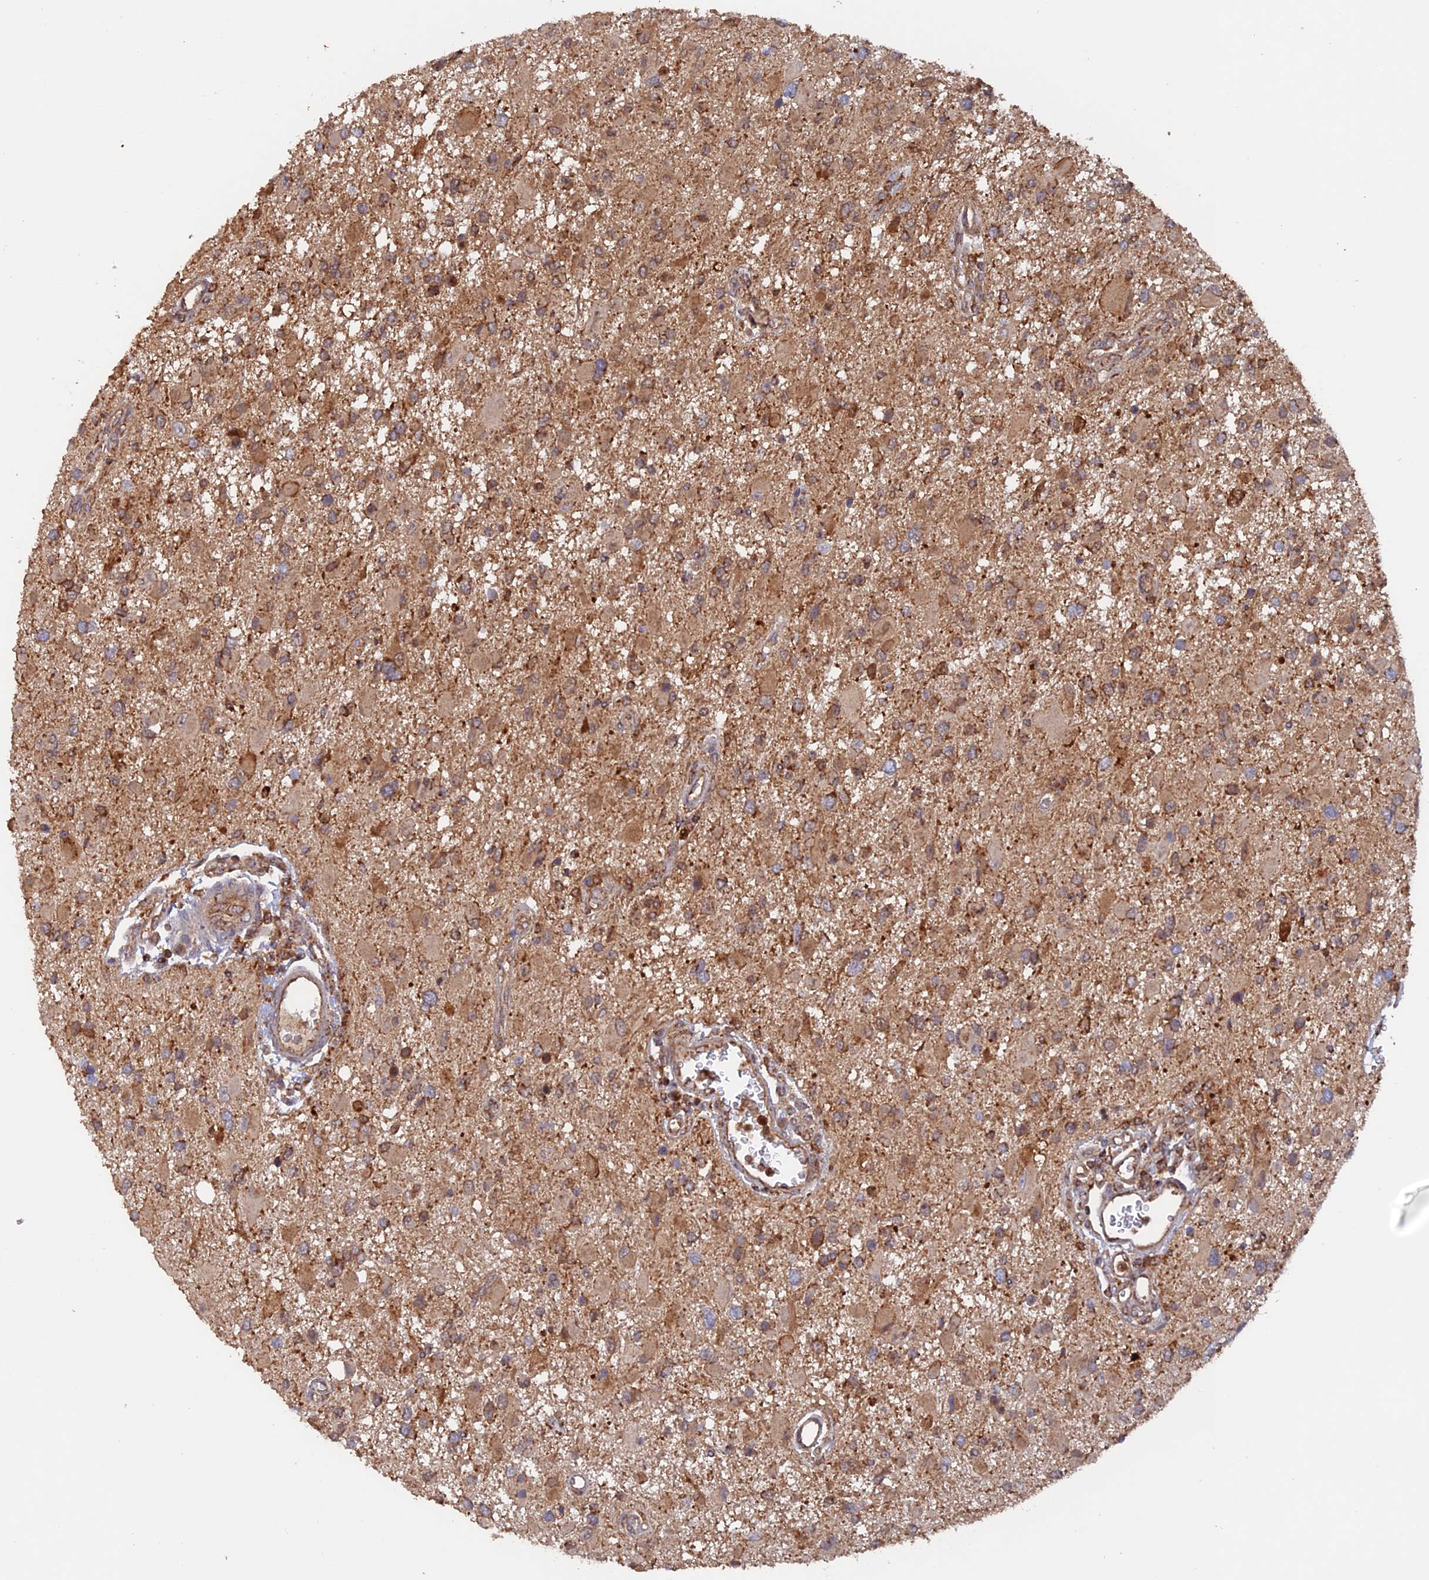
{"staining": {"intensity": "moderate", "quantity": "25%-75%", "location": "cytoplasmic/membranous"}, "tissue": "glioma", "cell_type": "Tumor cells", "image_type": "cancer", "snomed": [{"axis": "morphology", "description": "Glioma, malignant, High grade"}, {"axis": "topography", "description": "Brain"}], "caption": "A medium amount of moderate cytoplasmic/membranous expression is present in approximately 25%-75% of tumor cells in glioma tissue. (IHC, brightfield microscopy, high magnification).", "gene": "DTYMK", "patient": {"sex": "male", "age": 53}}